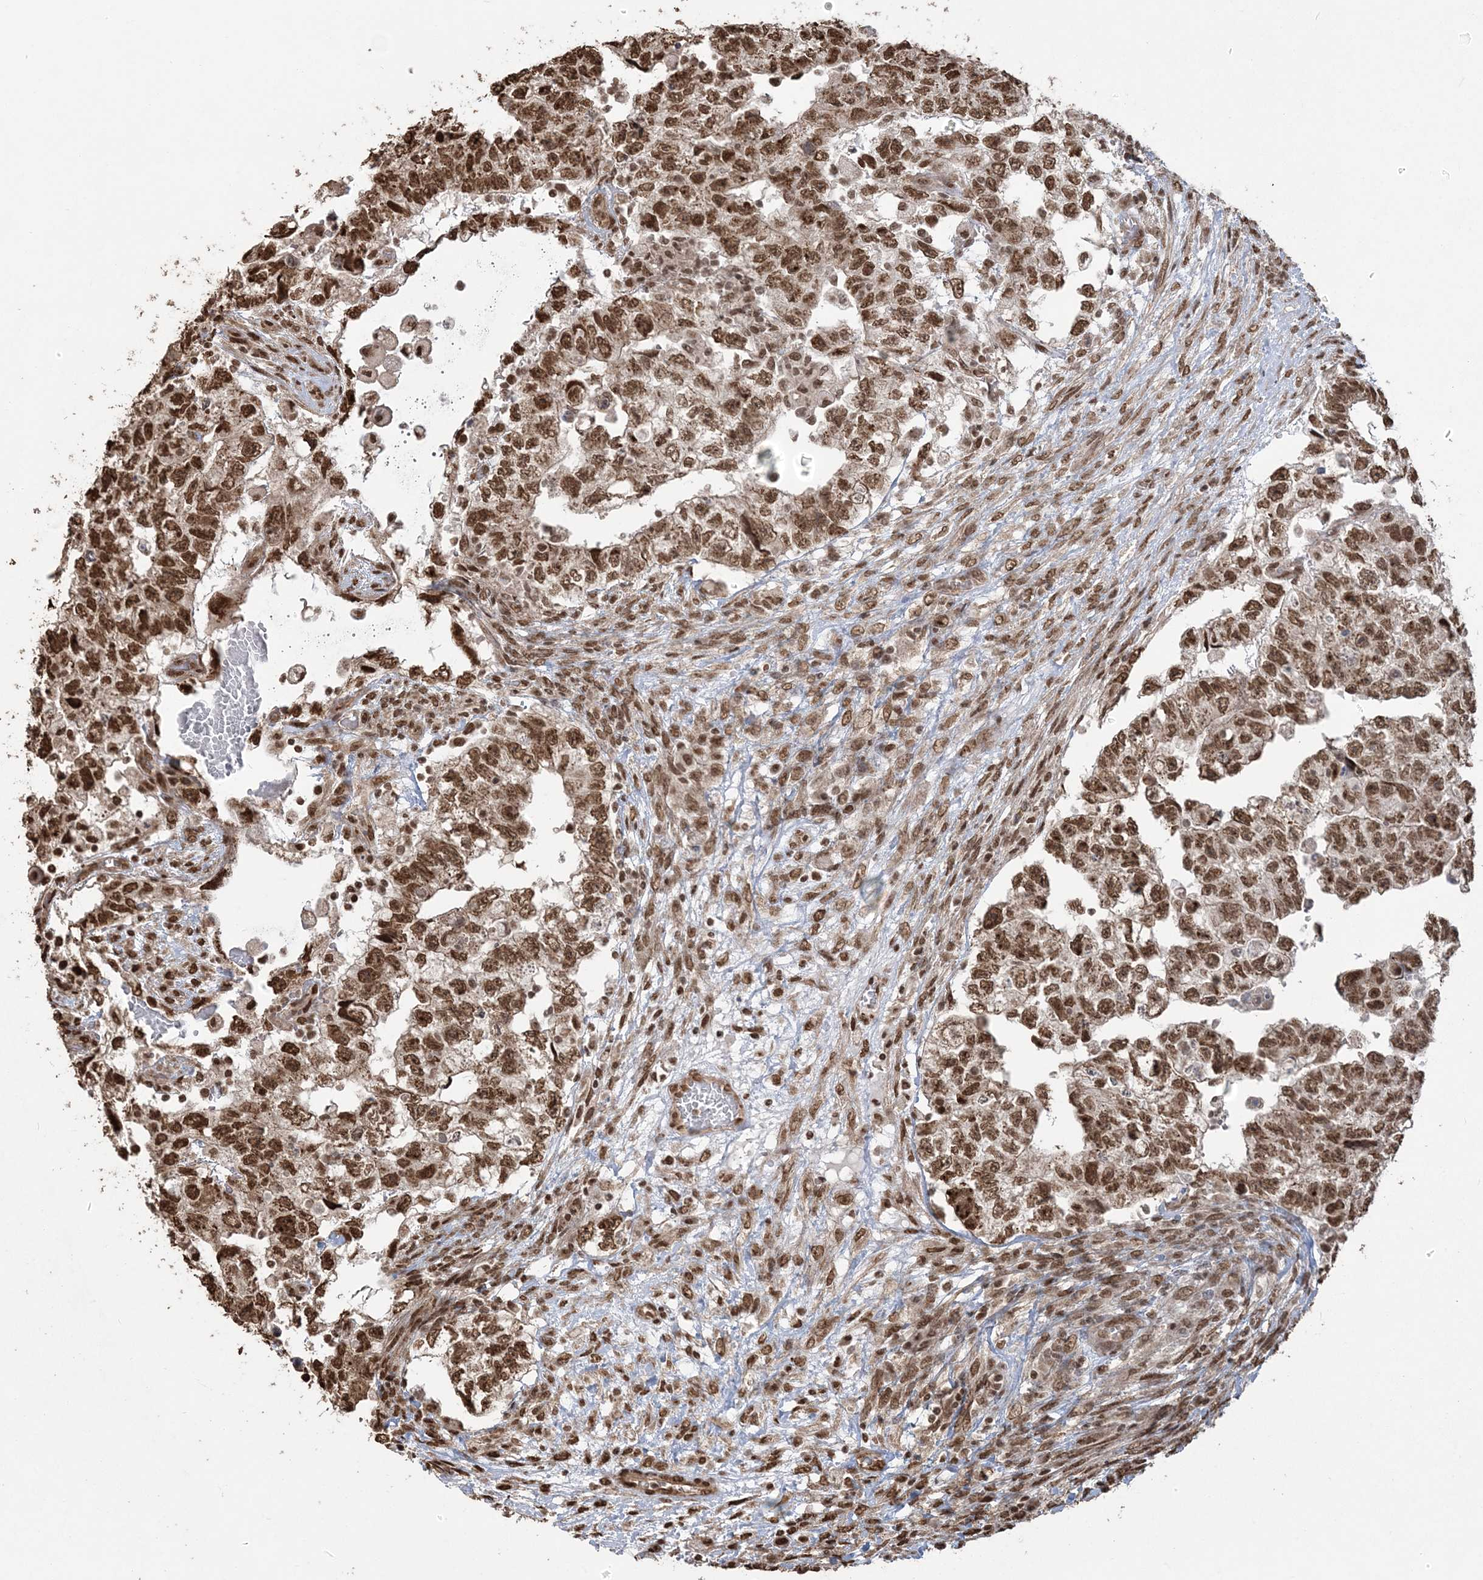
{"staining": {"intensity": "strong", "quantity": ">75%", "location": "nuclear"}, "tissue": "testis cancer", "cell_type": "Tumor cells", "image_type": "cancer", "snomed": [{"axis": "morphology", "description": "Carcinoma, Embryonal, NOS"}, {"axis": "topography", "description": "Testis"}], "caption": "IHC (DAB) staining of embryonal carcinoma (testis) displays strong nuclear protein staining in approximately >75% of tumor cells. The protein is shown in brown color, while the nuclei are stained blue.", "gene": "ZNF839", "patient": {"sex": "male", "age": 36}}